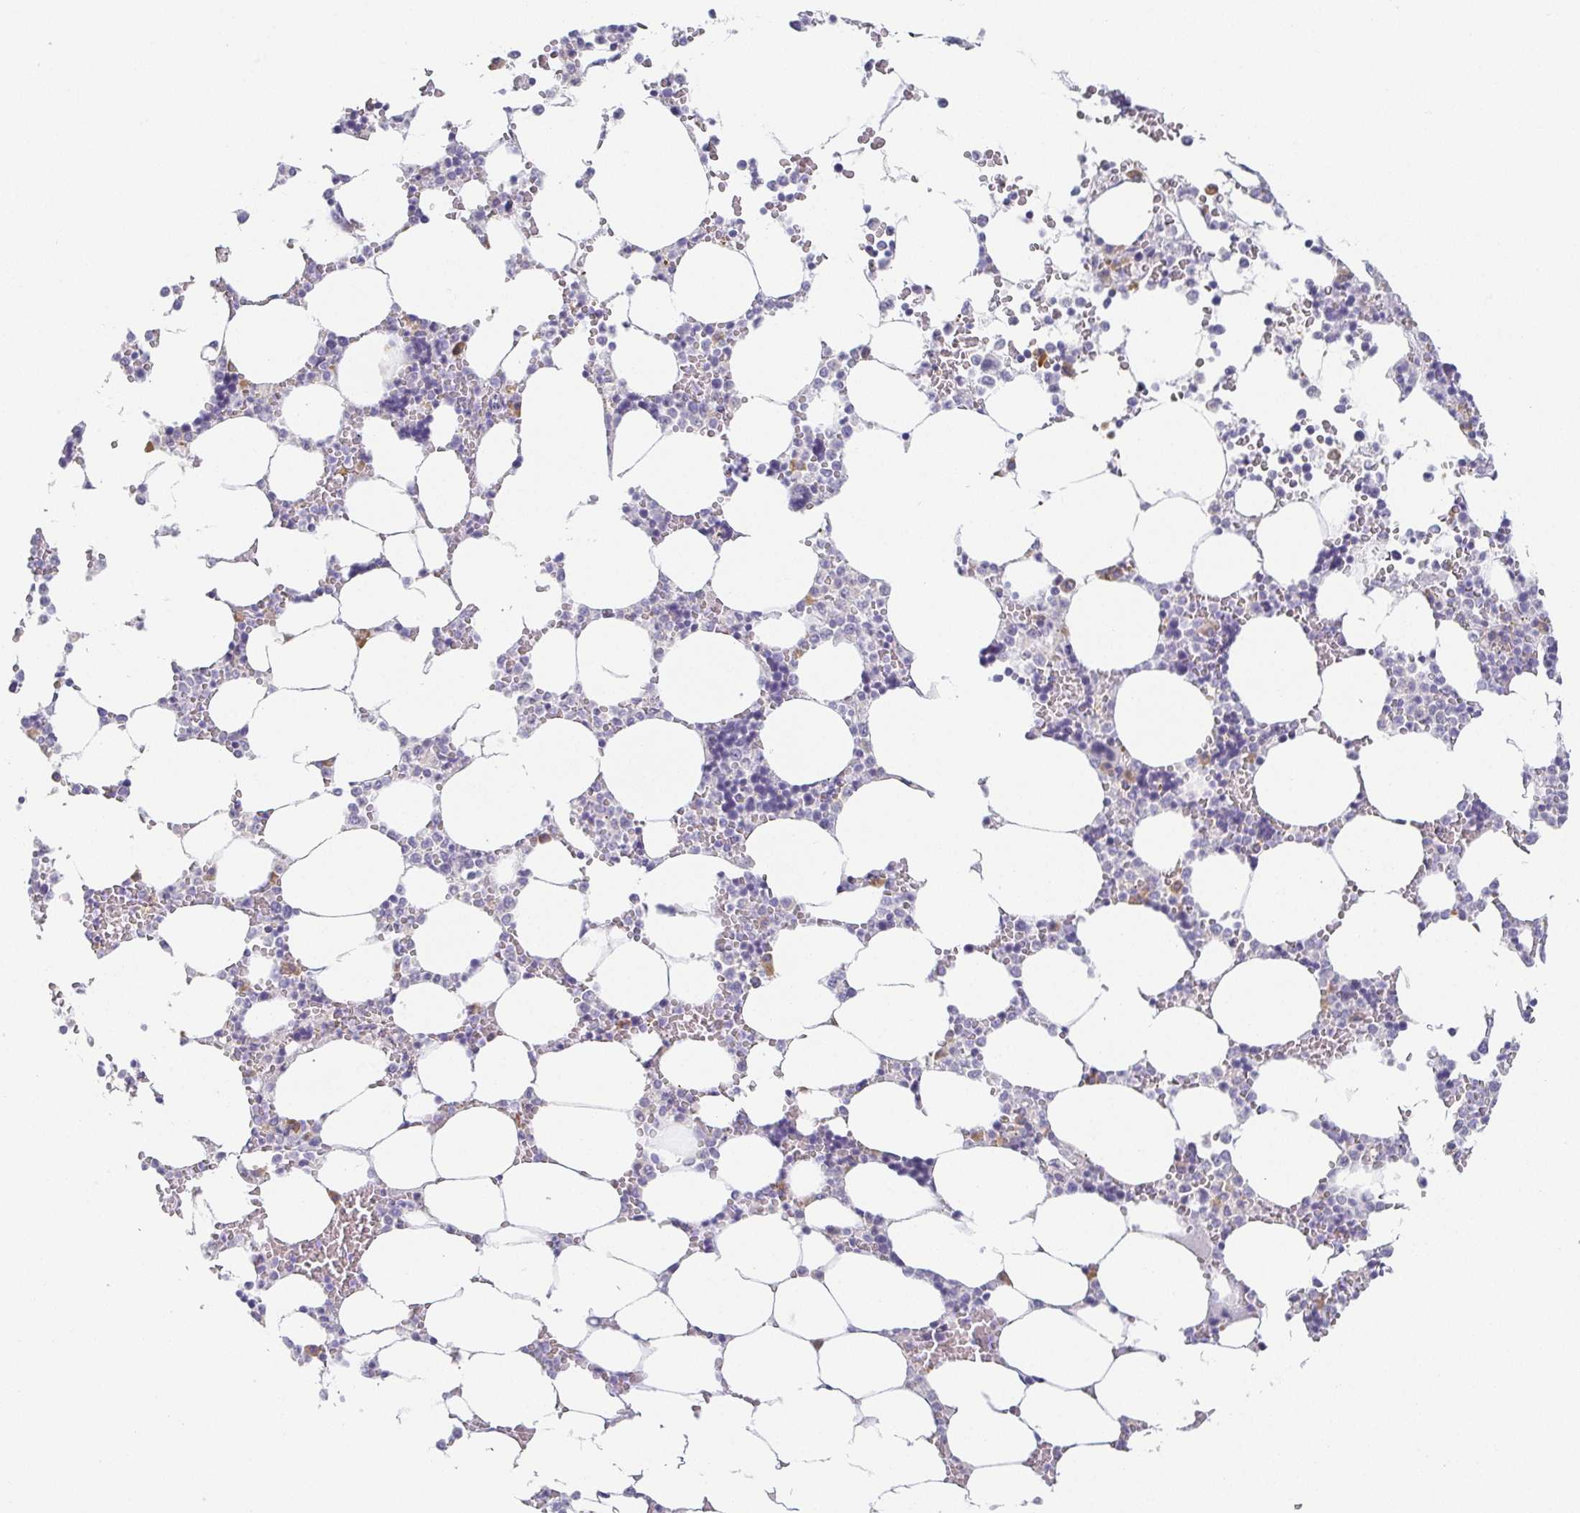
{"staining": {"intensity": "negative", "quantity": "none", "location": "none"}, "tissue": "bone marrow", "cell_type": "Hematopoietic cells", "image_type": "normal", "snomed": [{"axis": "morphology", "description": "Normal tissue, NOS"}, {"axis": "topography", "description": "Bone marrow"}], "caption": "Benign bone marrow was stained to show a protein in brown. There is no significant expression in hematopoietic cells.", "gene": "PRR27", "patient": {"sex": "male", "age": 64}}